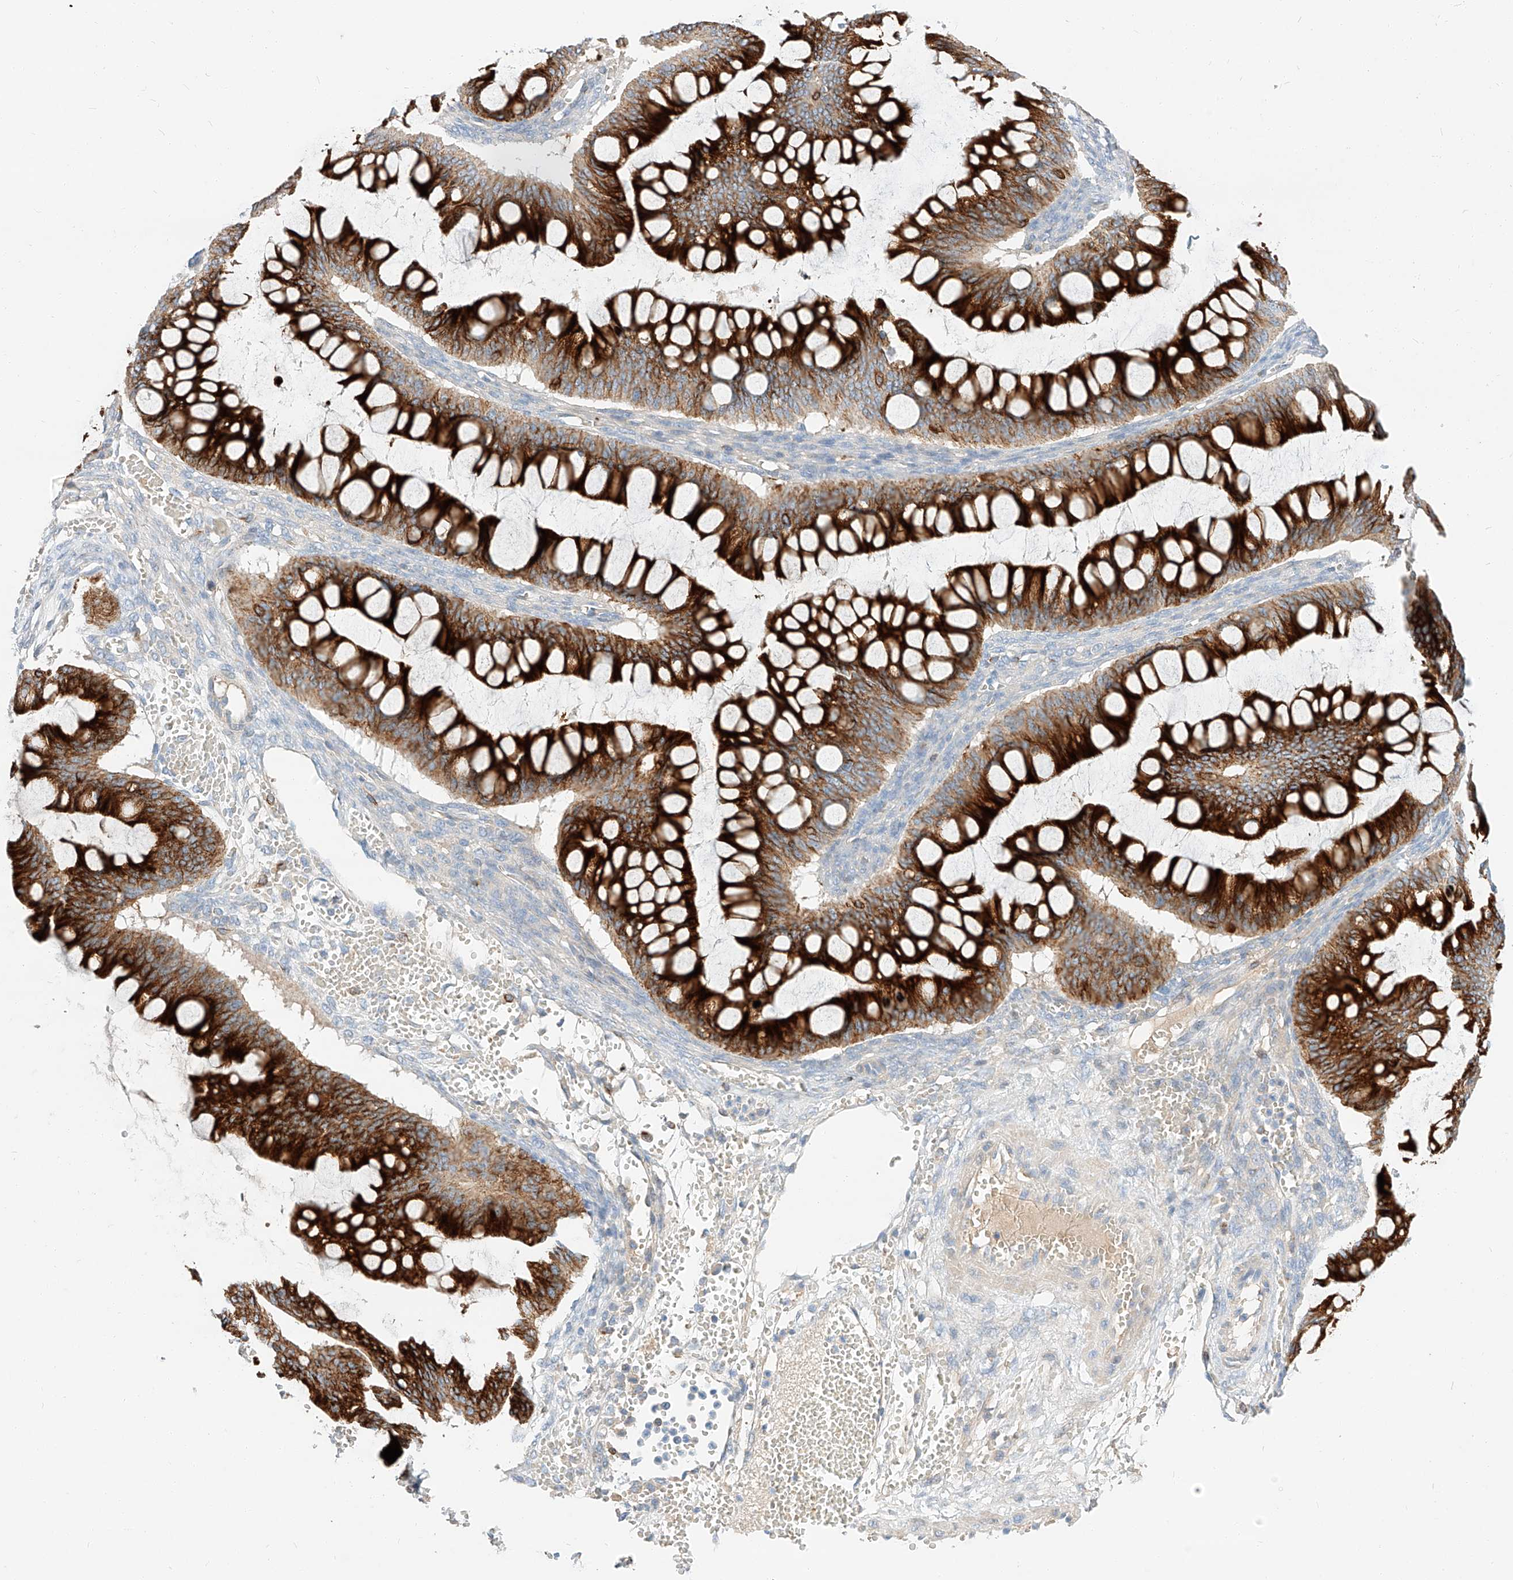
{"staining": {"intensity": "strong", "quantity": ">75%", "location": "cytoplasmic/membranous"}, "tissue": "ovarian cancer", "cell_type": "Tumor cells", "image_type": "cancer", "snomed": [{"axis": "morphology", "description": "Cystadenocarcinoma, mucinous, NOS"}, {"axis": "topography", "description": "Ovary"}], "caption": "Immunohistochemical staining of human ovarian cancer reveals high levels of strong cytoplasmic/membranous staining in approximately >75% of tumor cells.", "gene": "MAP7", "patient": {"sex": "female", "age": 73}}